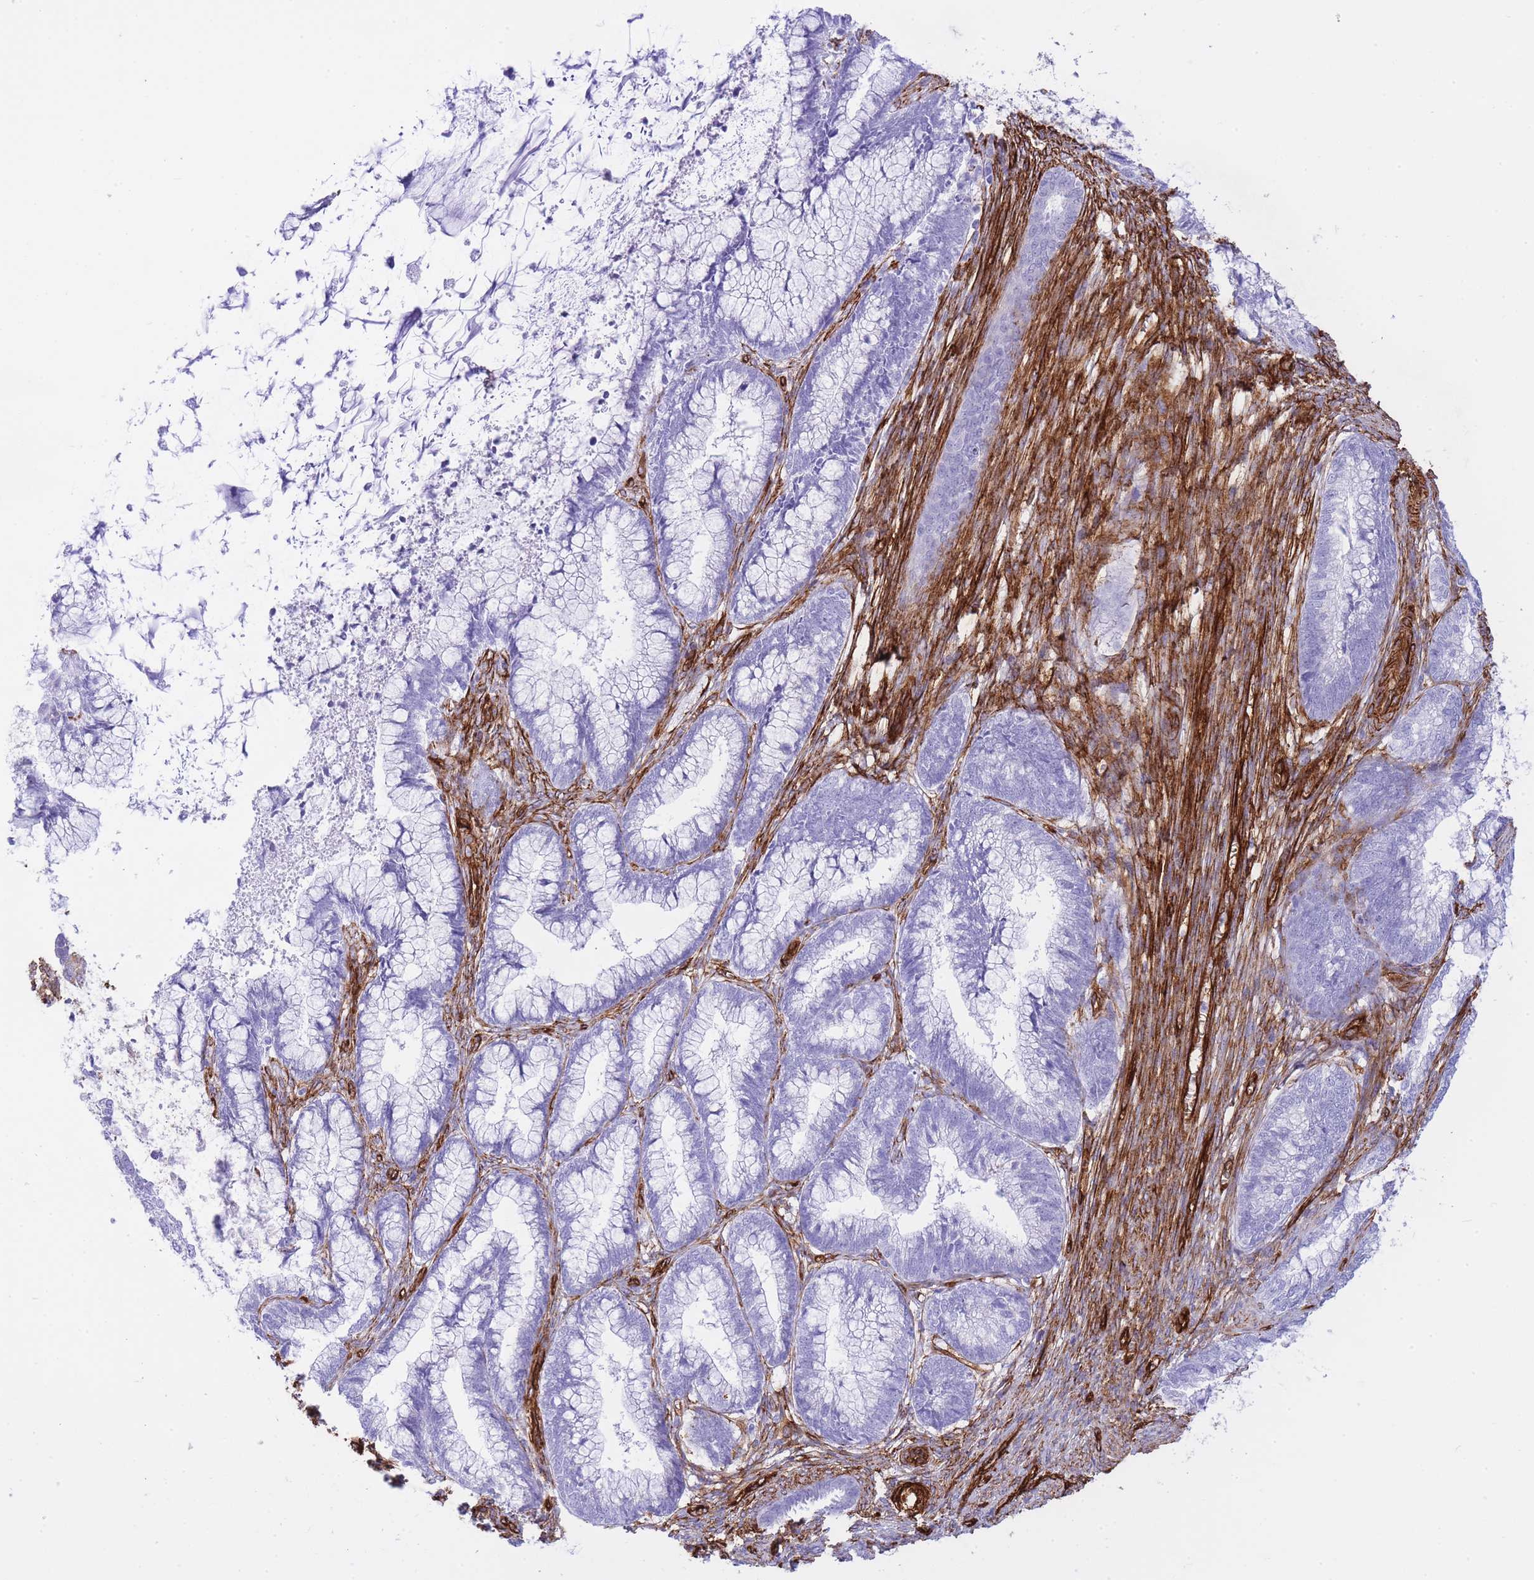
{"staining": {"intensity": "negative", "quantity": "none", "location": "none"}, "tissue": "cervical cancer", "cell_type": "Tumor cells", "image_type": "cancer", "snomed": [{"axis": "morphology", "description": "Adenocarcinoma, NOS"}, {"axis": "topography", "description": "Cervix"}], "caption": "An image of cervical cancer stained for a protein displays no brown staining in tumor cells. The staining was performed using DAB to visualize the protein expression in brown, while the nuclei were stained in blue with hematoxylin (Magnification: 20x).", "gene": "CAVIN1", "patient": {"sex": "female", "age": 44}}